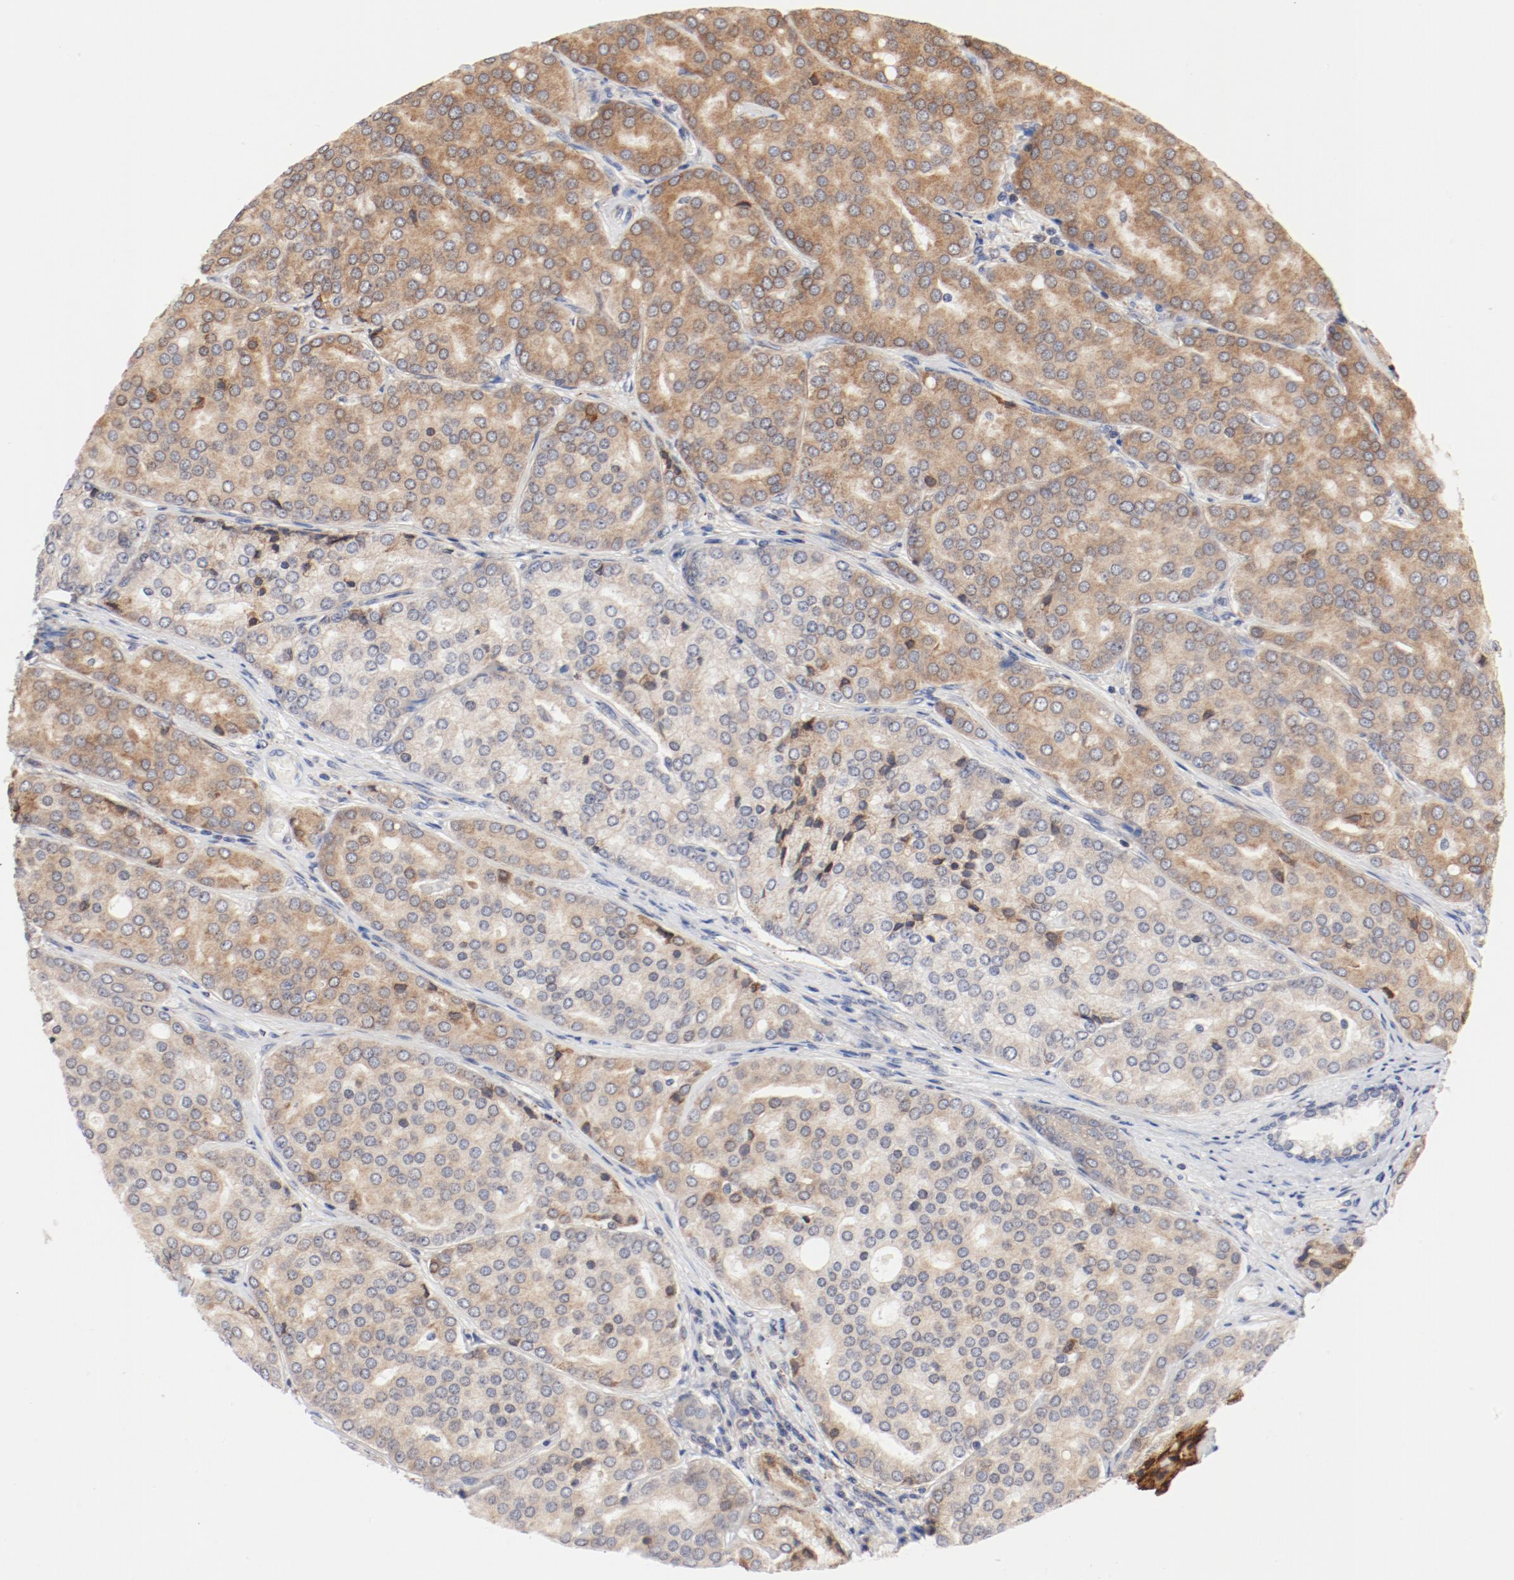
{"staining": {"intensity": "moderate", "quantity": ">75%", "location": "cytoplasmic/membranous"}, "tissue": "prostate cancer", "cell_type": "Tumor cells", "image_type": "cancer", "snomed": [{"axis": "morphology", "description": "Adenocarcinoma, High grade"}, {"axis": "topography", "description": "Prostate"}], "caption": "Moderate cytoplasmic/membranous positivity is present in about >75% of tumor cells in prostate adenocarcinoma (high-grade). The staining was performed using DAB (3,3'-diaminobenzidine), with brown indicating positive protein expression. Nuclei are stained blue with hematoxylin.", "gene": "PDPK1", "patient": {"sex": "male", "age": 64}}